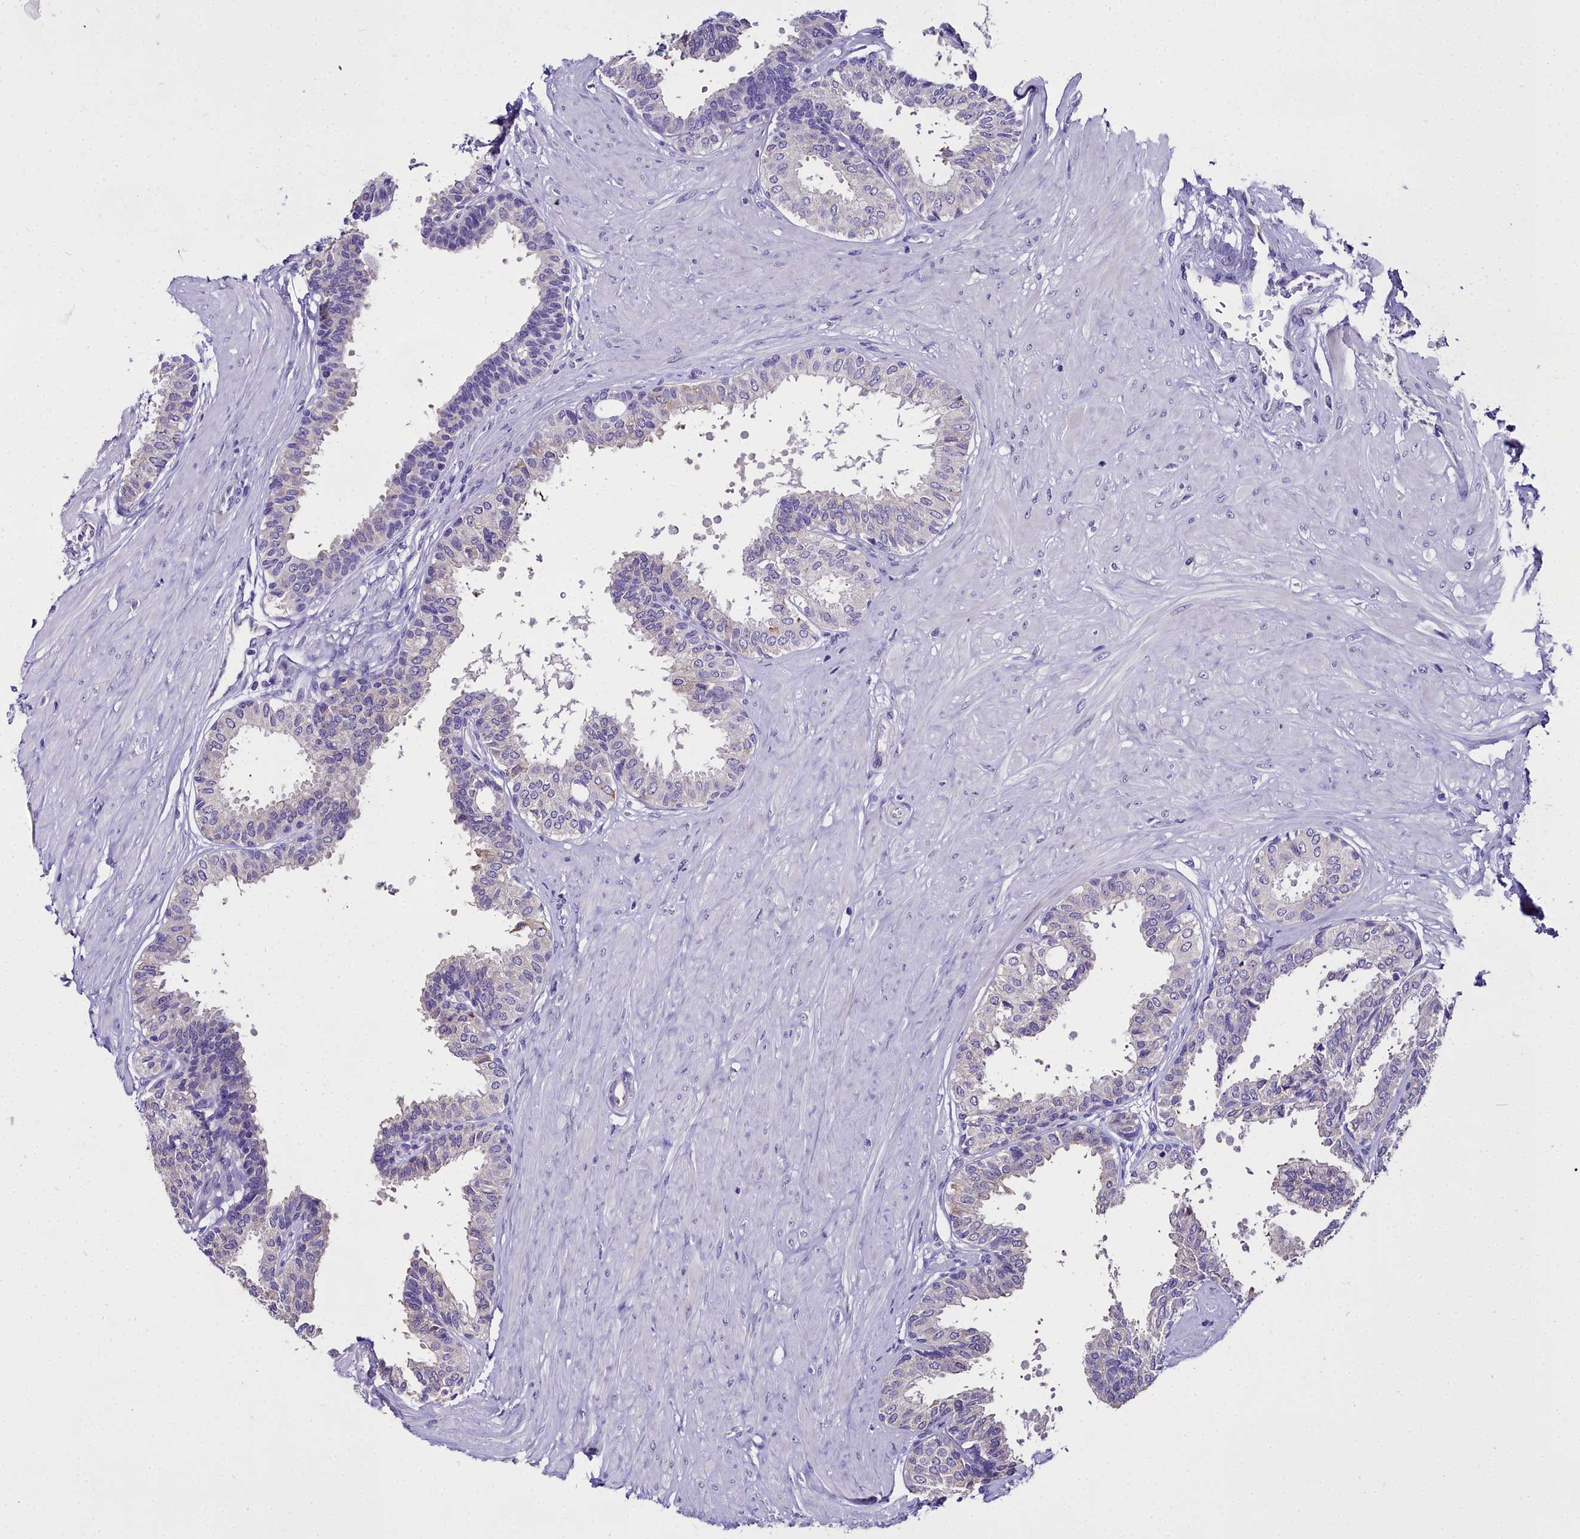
{"staining": {"intensity": "negative", "quantity": "none", "location": "none"}, "tissue": "prostate", "cell_type": "Glandular cells", "image_type": "normal", "snomed": [{"axis": "morphology", "description": "Normal tissue, NOS"}, {"axis": "topography", "description": "Prostate"}], "caption": "High power microscopy micrograph of an immunohistochemistry photomicrograph of benign prostate, revealing no significant staining in glandular cells.", "gene": "MS4A18", "patient": {"sex": "male", "age": 48}}